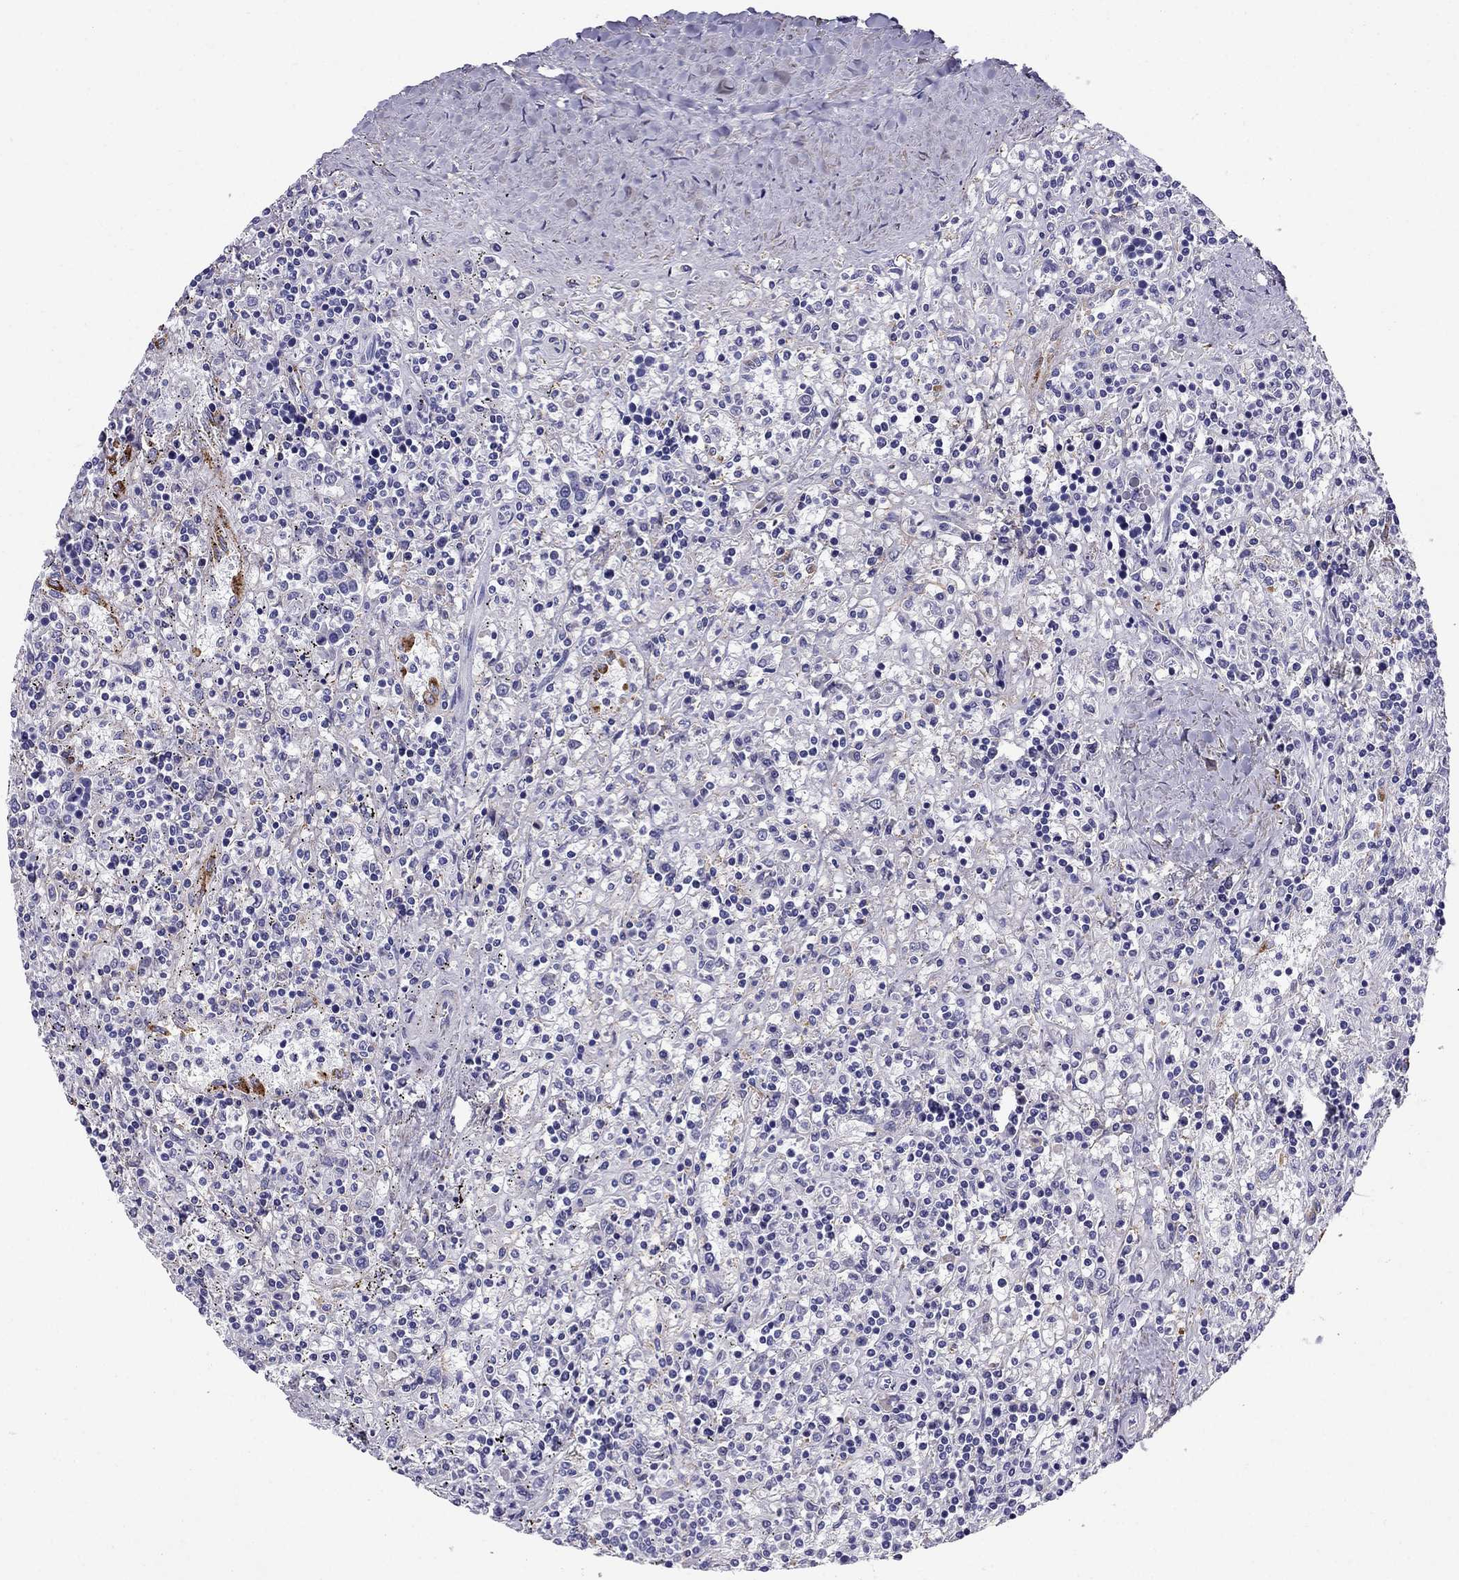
{"staining": {"intensity": "negative", "quantity": "none", "location": "none"}, "tissue": "lymphoma", "cell_type": "Tumor cells", "image_type": "cancer", "snomed": [{"axis": "morphology", "description": "Malignant lymphoma, non-Hodgkin's type, Low grade"}, {"axis": "topography", "description": "Spleen"}], "caption": "DAB (3,3'-diaminobenzidine) immunohistochemical staining of lymphoma displays no significant expression in tumor cells.", "gene": "GPR50", "patient": {"sex": "male", "age": 62}}